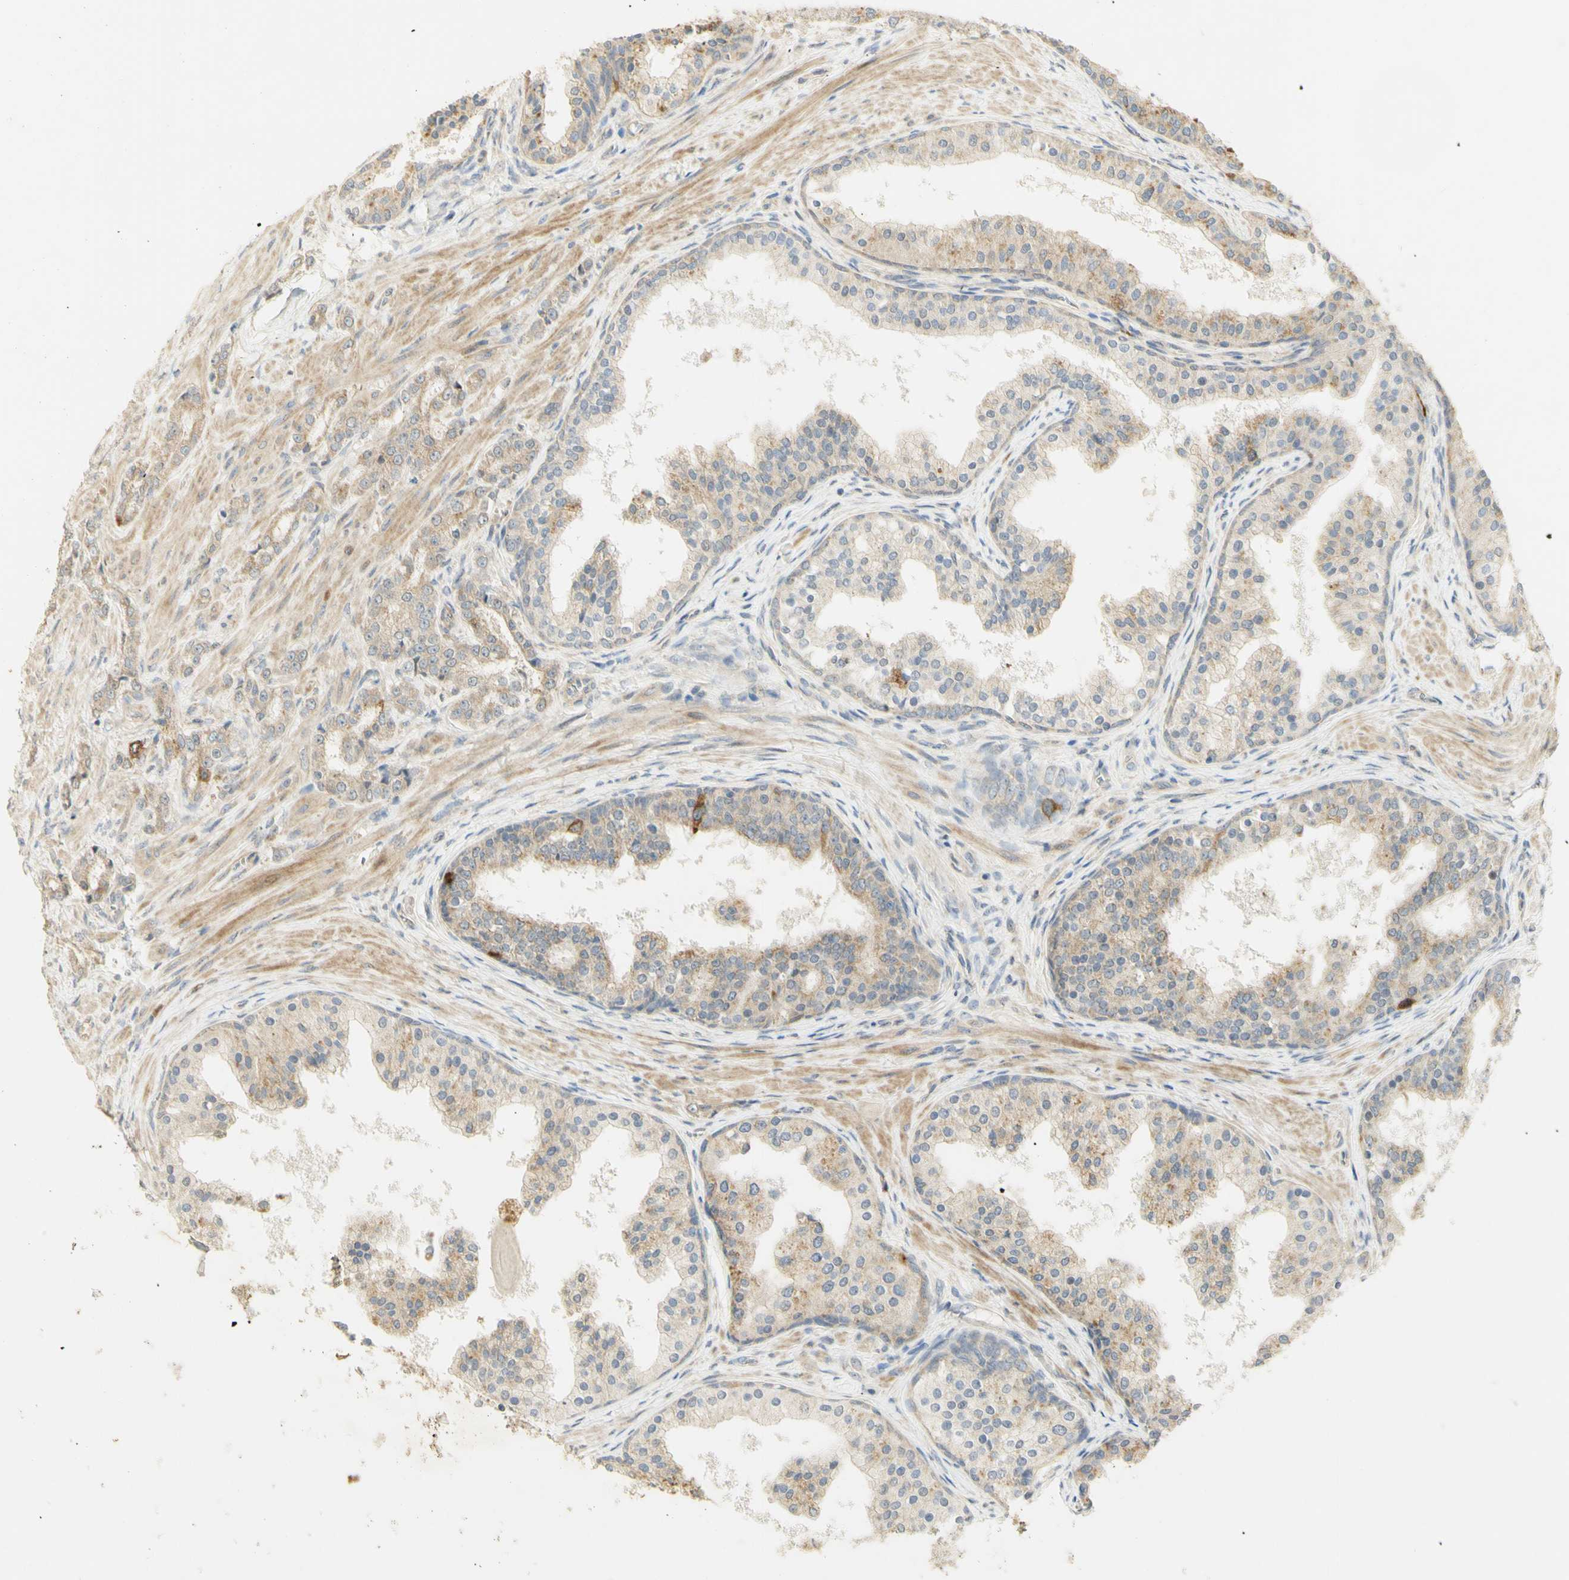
{"staining": {"intensity": "moderate", "quantity": ">75%", "location": "cytoplasmic/membranous"}, "tissue": "prostate cancer", "cell_type": "Tumor cells", "image_type": "cancer", "snomed": [{"axis": "morphology", "description": "Adenocarcinoma, Low grade"}, {"axis": "topography", "description": "Prostate"}], "caption": "IHC of human prostate cancer (low-grade adenocarcinoma) exhibits medium levels of moderate cytoplasmic/membranous expression in approximately >75% of tumor cells.", "gene": "KIF11", "patient": {"sex": "male", "age": 60}}